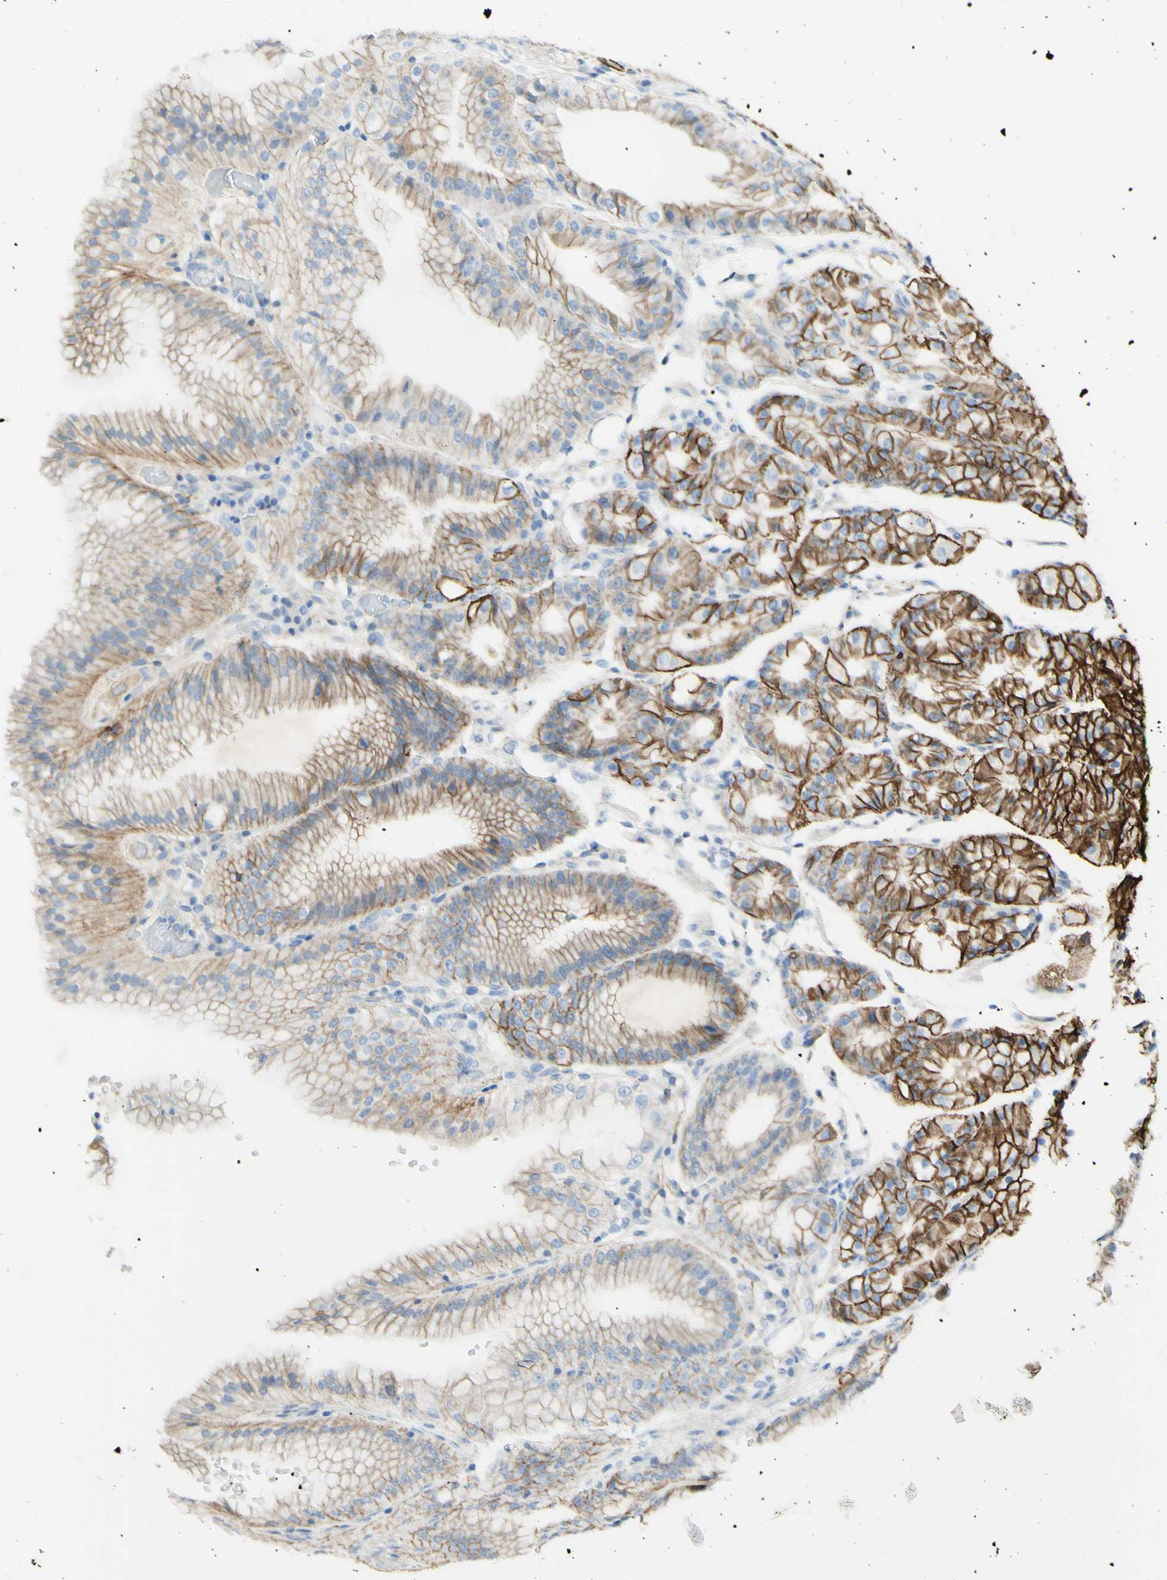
{"staining": {"intensity": "strong", "quantity": "25%-75%", "location": "cytoplasmic/membranous"}, "tissue": "stomach", "cell_type": "Glandular cells", "image_type": "normal", "snomed": [{"axis": "morphology", "description": "Normal tissue, NOS"}, {"axis": "topography", "description": "Stomach, lower"}], "caption": "Protein staining reveals strong cytoplasmic/membranous positivity in approximately 25%-75% of glandular cells in unremarkable stomach.", "gene": "ALCAM", "patient": {"sex": "male", "age": 71}}